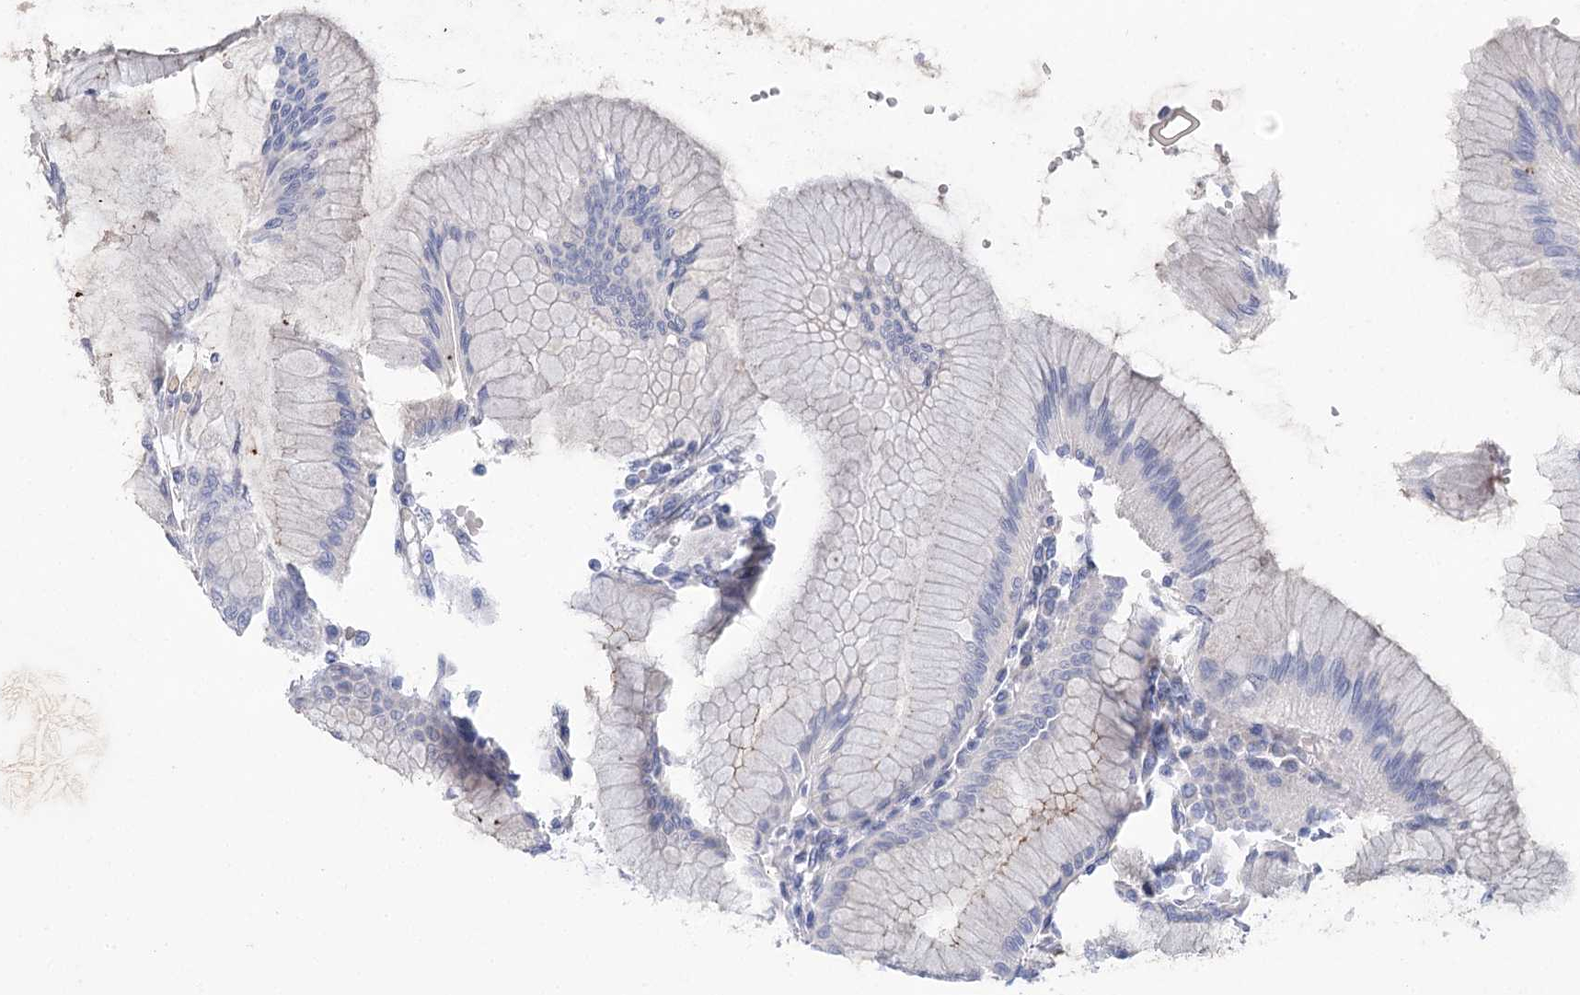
{"staining": {"intensity": "moderate", "quantity": "<25%", "location": "cytoplasmic/membranous"}, "tissue": "stomach", "cell_type": "Glandular cells", "image_type": "normal", "snomed": [{"axis": "morphology", "description": "Normal tissue, NOS"}, {"axis": "topography", "description": "Stomach"}], "caption": "Moderate cytoplasmic/membranous positivity is present in about <25% of glandular cells in benign stomach.", "gene": "WDR74", "patient": {"sex": "female", "age": 57}}